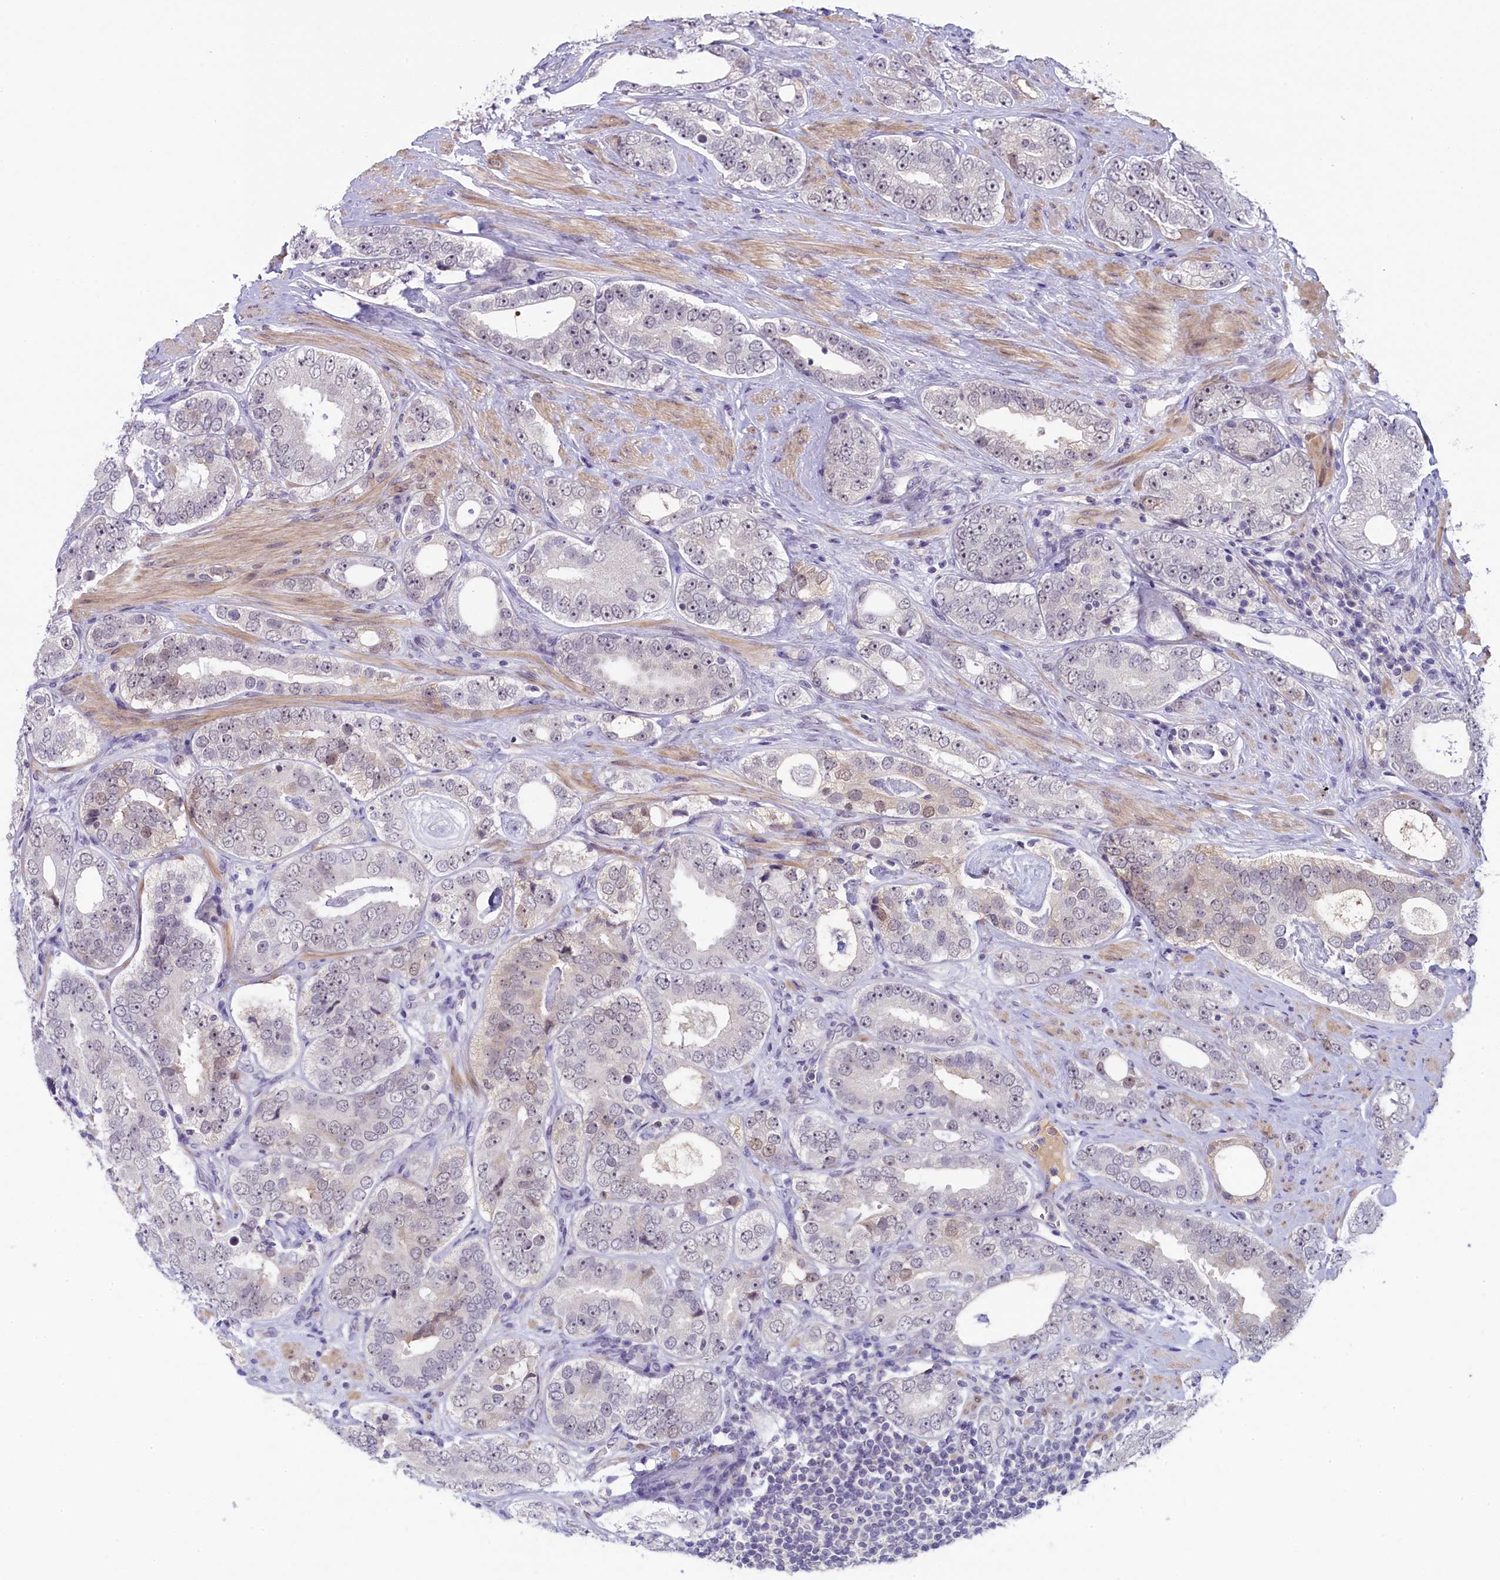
{"staining": {"intensity": "weak", "quantity": "<25%", "location": "nuclear"}, "tissue": "prostate cancer", "cell_type": "Tumor cells", "image_type": "cancer", "snomed": [{"axis": "morphology", "description": "Adenocarcinoma, High grade"}, {"axis": "topography", "description": "Prostate"}], "caption": "A histopathology image of human prostate cancer (adenocarcinoma (high-grade)) is negative for staining in tumor cells. The staining is performed using DAB brown chromogen with nuclei counter-stained in using hematoxylin.", "gene": "CRAMP1", "patient": {"sex": "male", "age": 56}}